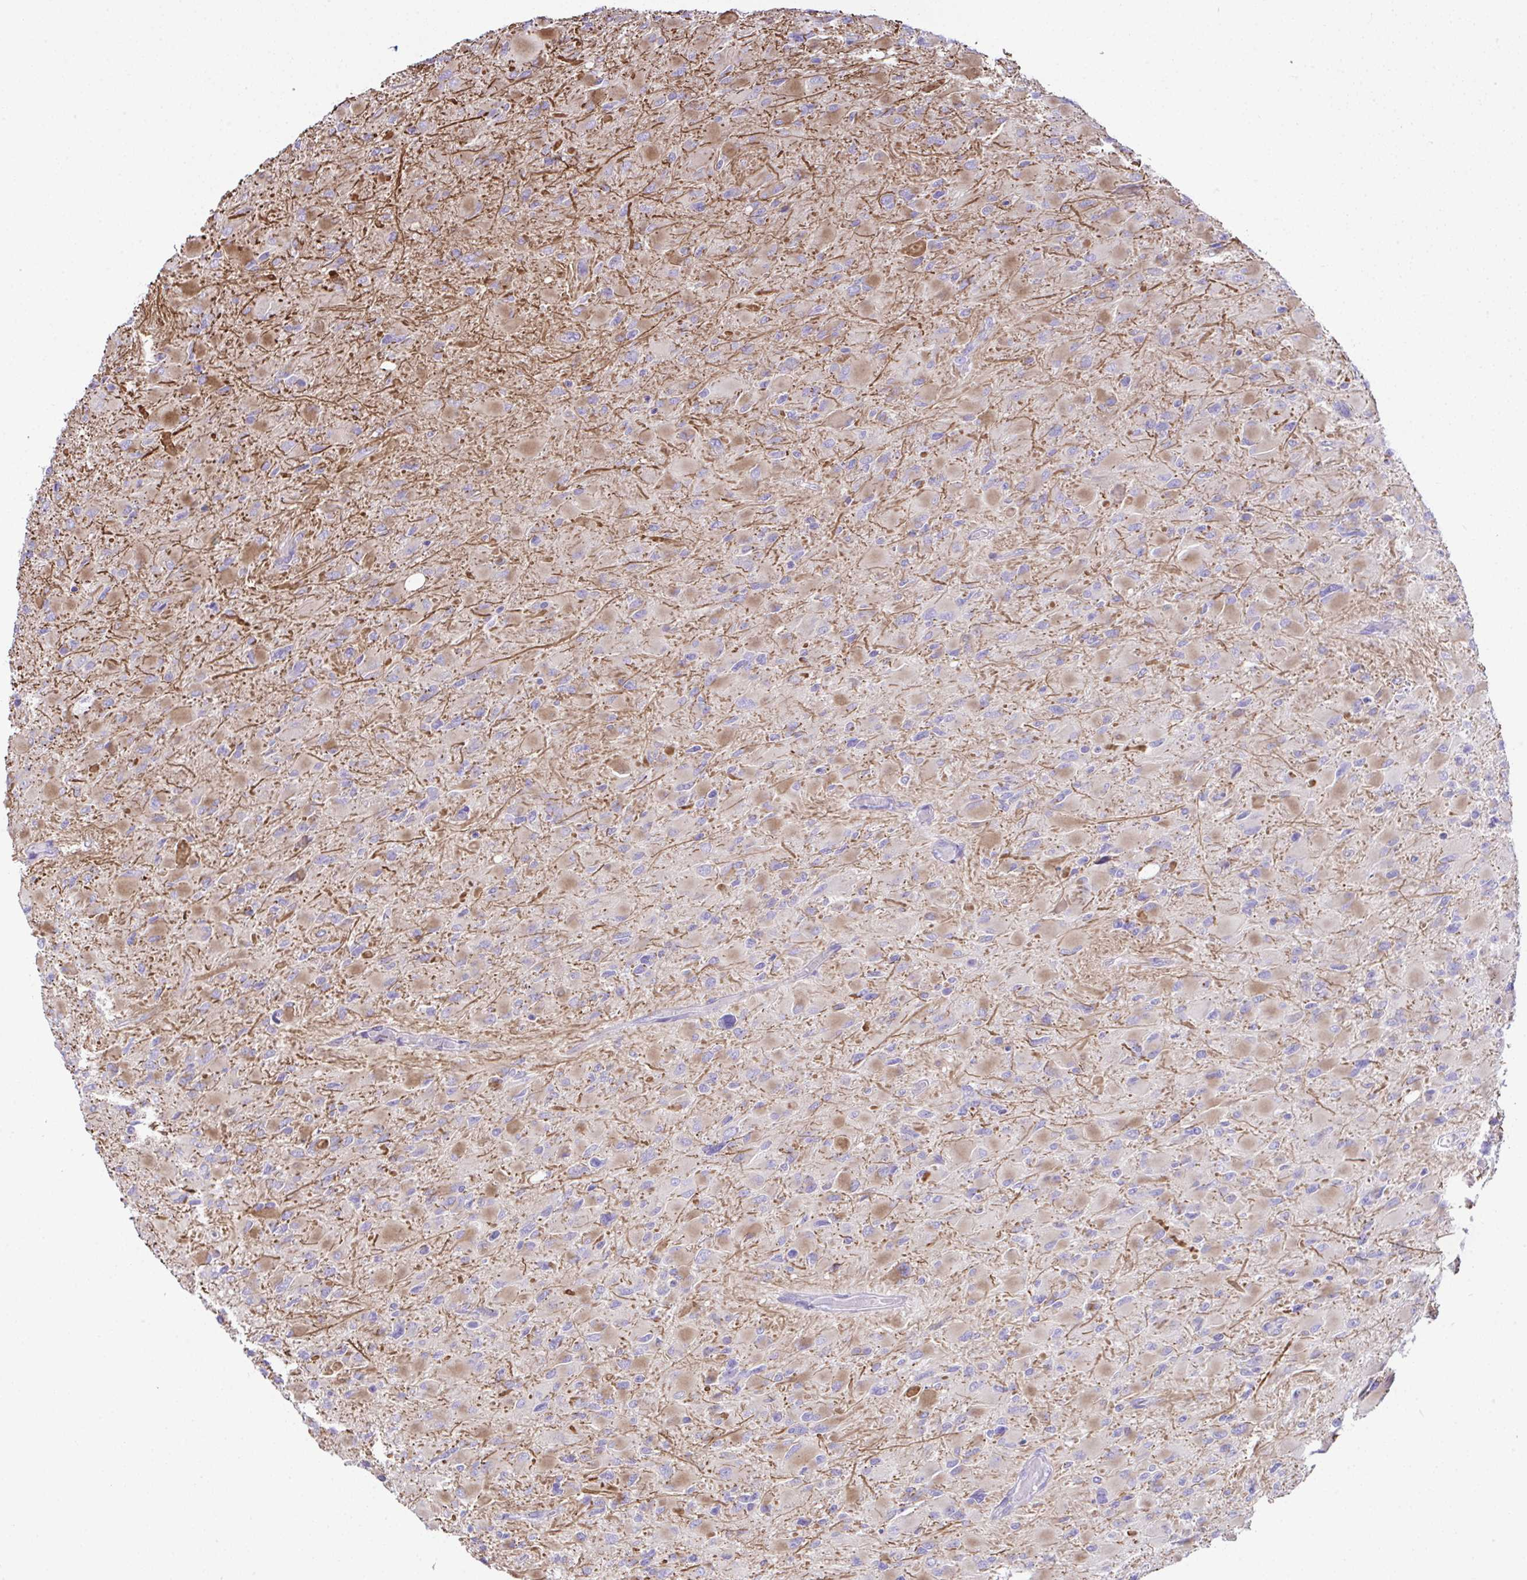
{"staining": {"intensity": "moderate", "quantity": "25%-75%", "location": "cytoplasmic/membranous"}, "tissue": "glioma", "cell_type": "Tumor cells", "image_type": "cancer", "snomed": [{"axis": "morphology", "description": "Glioma, malignant, High grade"}, {"axis": "topography", "description": "Cerebral cortex"}], "caption": "Immunohistochemistry (IHC) of human malignant high-grade glioma displays medium levels of moderate cytoplasmic/membranous positivity in approximately 25%-75% of tumor cells. The staining was performed using DAB to visualize the protein expression in brown, while the nuclei were stained in blue with hematoxylin (Magnification: 20x).", "gene": "OR4P4", "patient": {"sex": "female", "age": 36}}